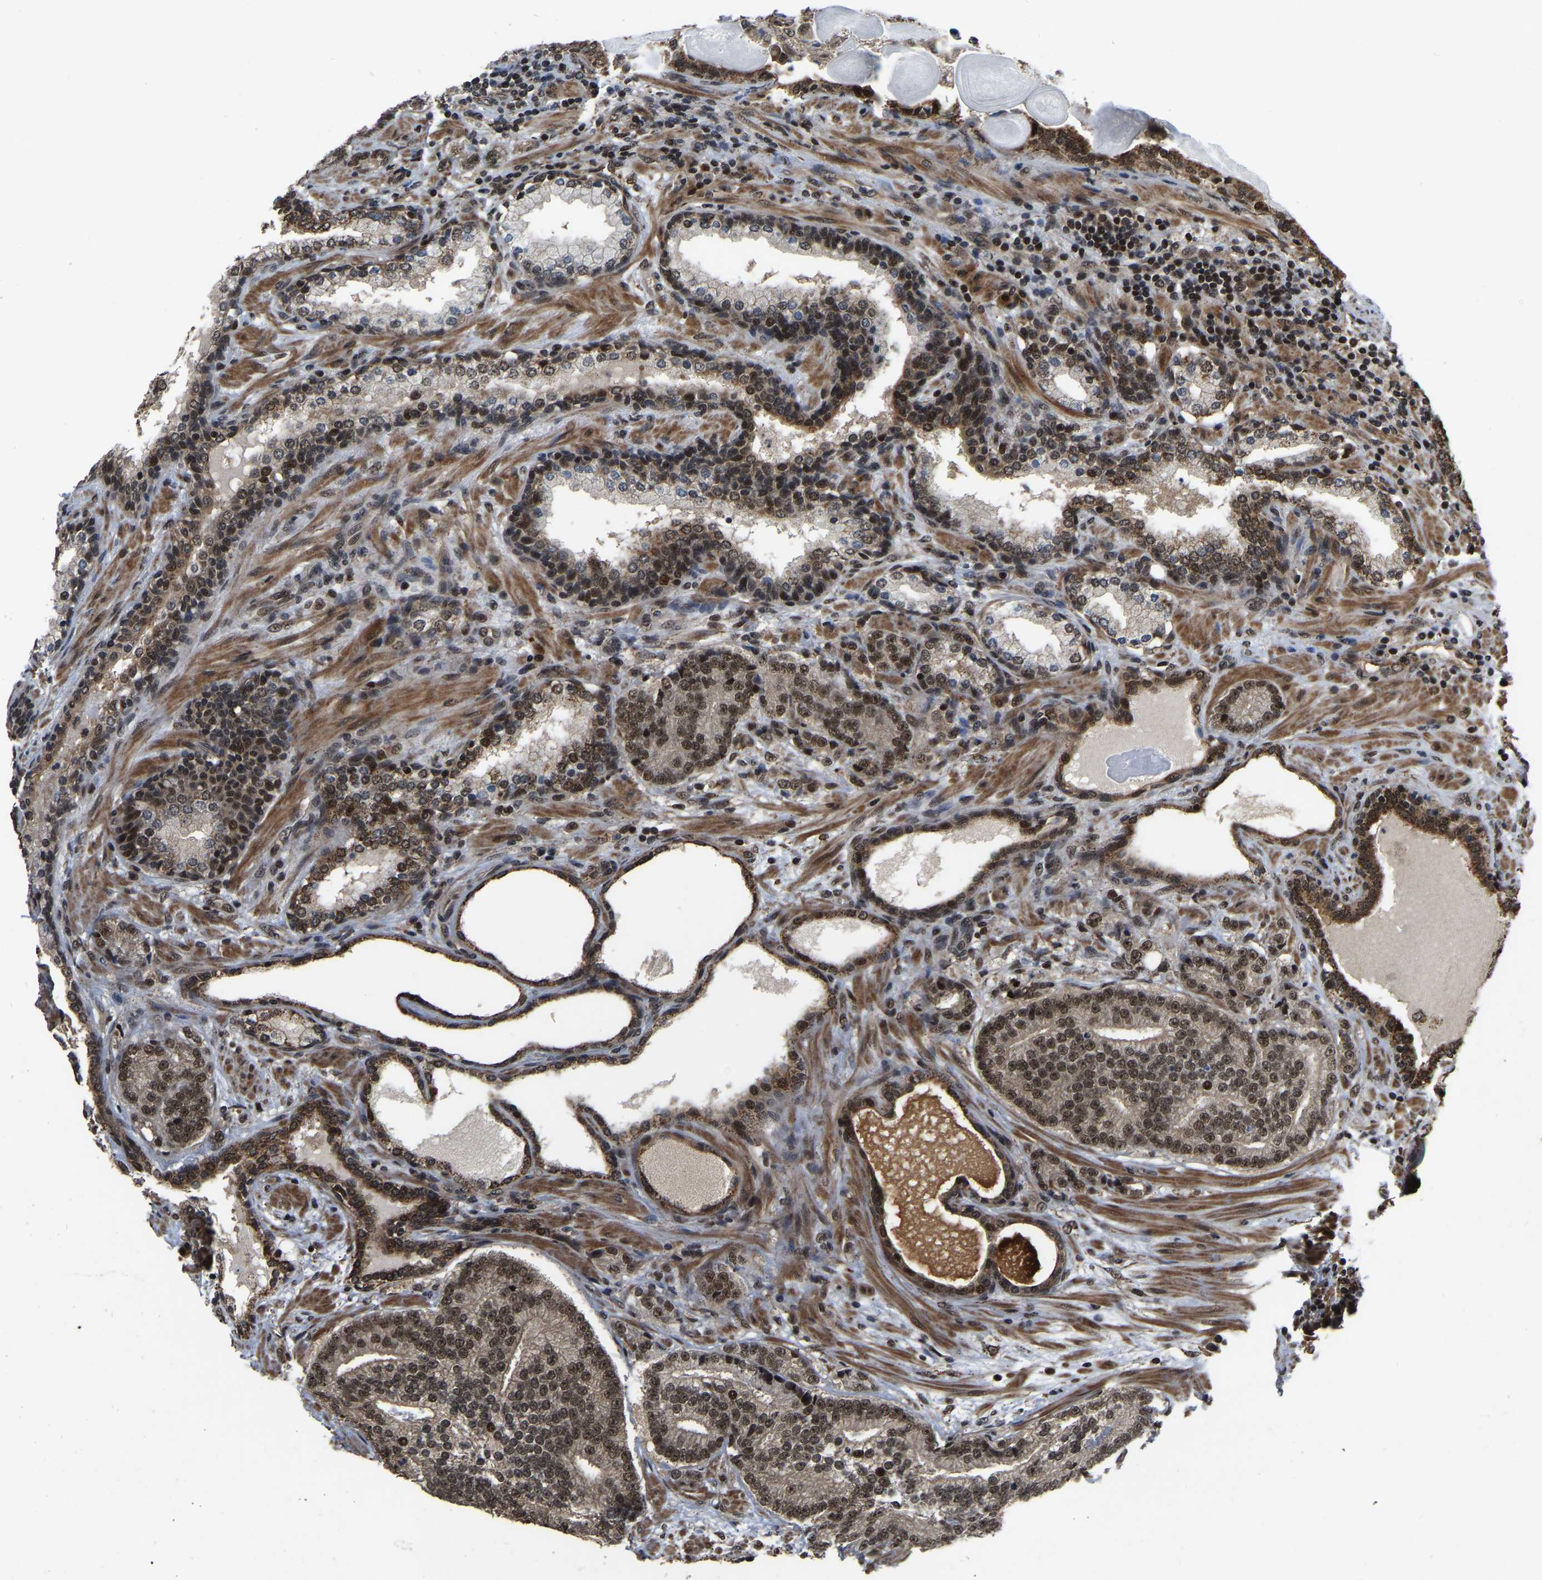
{"staining": {"intensity": "moderate", "quantity": ">75%", "location": "cytoplasmic/membranous,nuclear"}, "tissue": "prostate cancer", "cell_type": "Tumor cells", "image_type": "cancer", "snomed": [{"axis": "morphology", "description": "Adenocarcinoma, High grade"}, {"axis": "topography", "description": "Prostate"}], "caption": "Tumor cells demonstrate medium levels of moderate cytoplasmic/membranous and nuclear positivity in approximately >75% of cells in prostate cancer (high-grade adenocarcinoma). (DAB (3,3'-diaminobenzidine) IHC with brightfield microscopy, high magnification).", "gene": "CIAO1", "patient": {"sex": "male", "age": 61}}